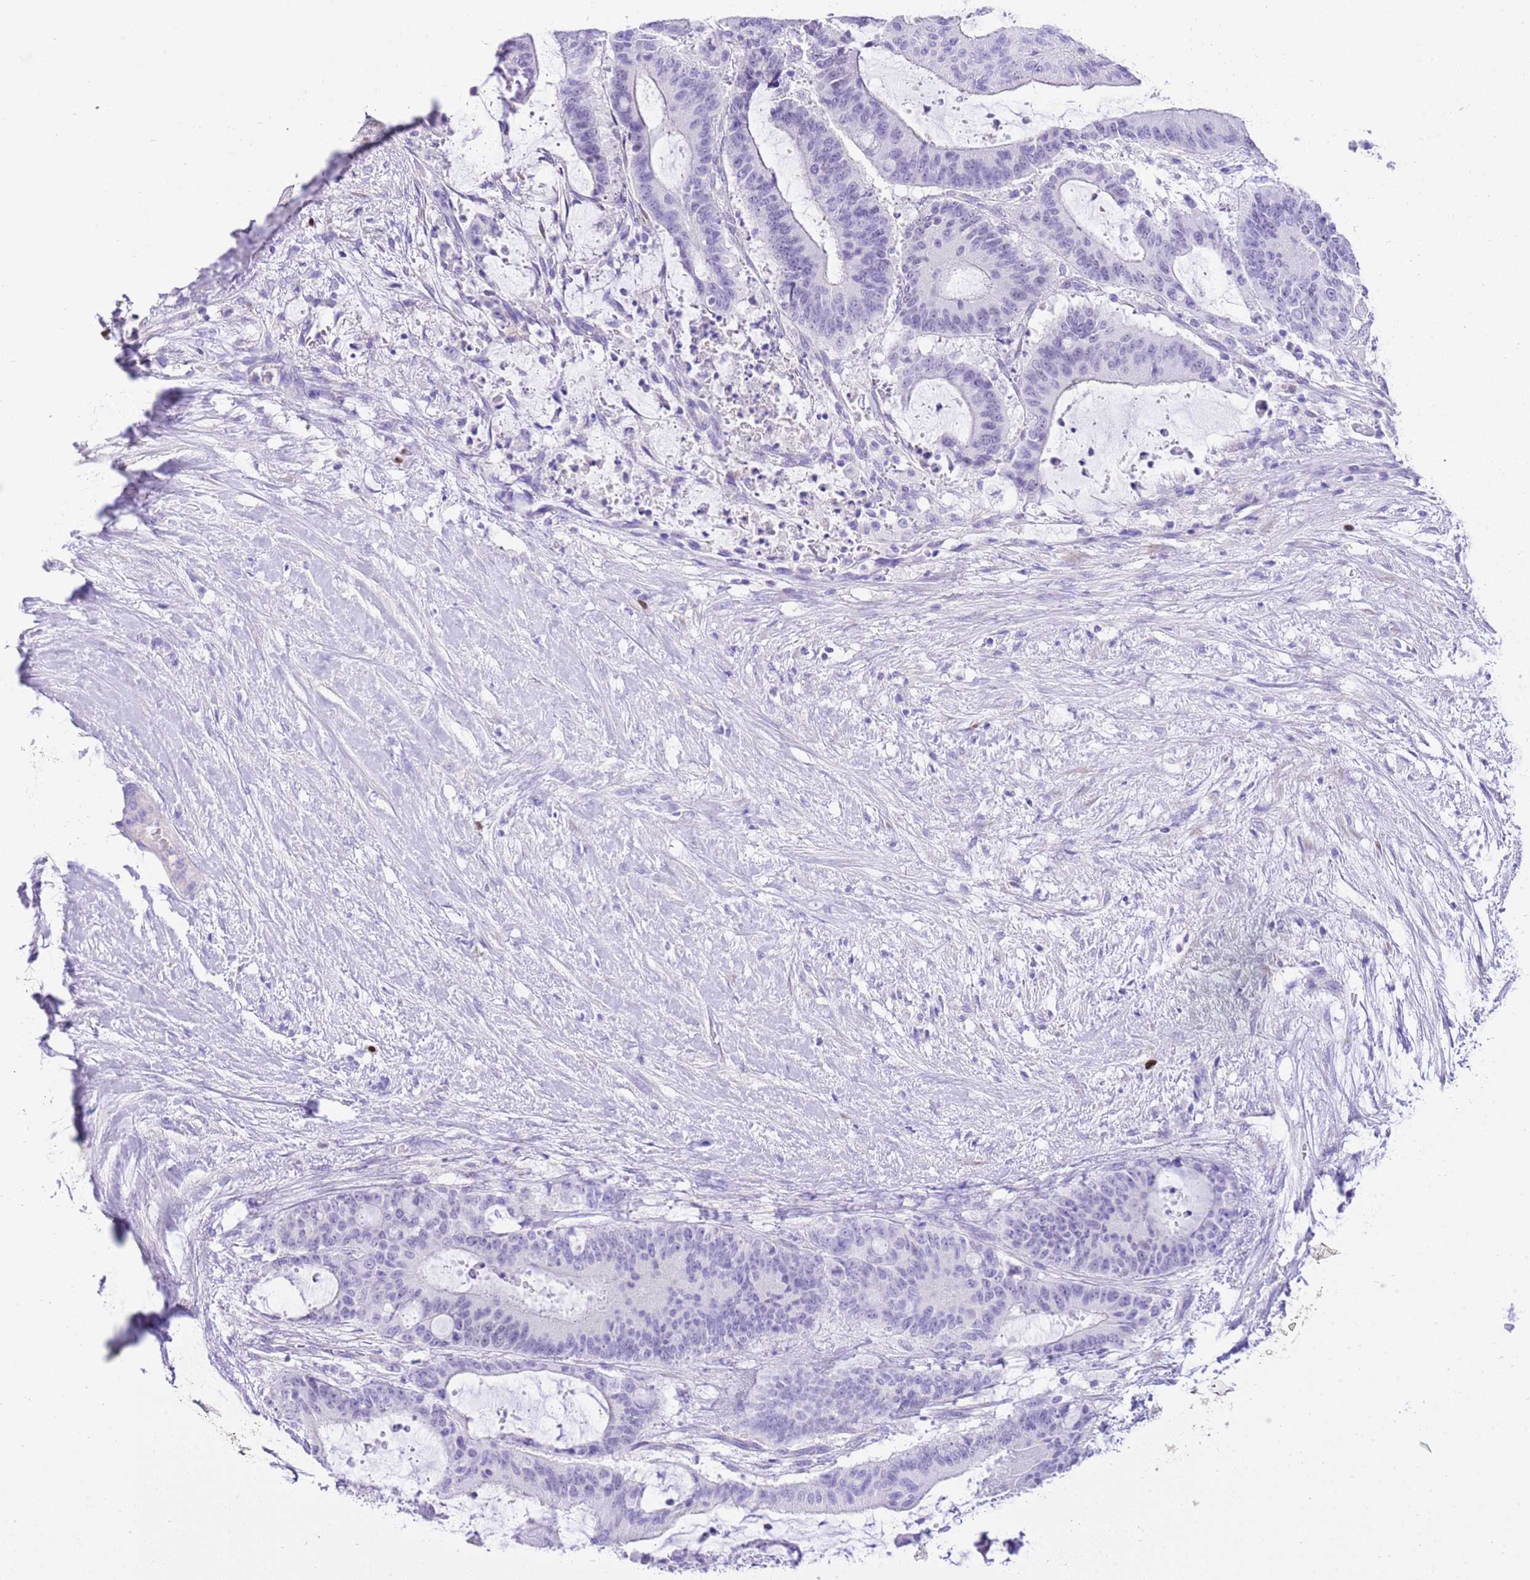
{"staining": {"intensity": "negative", "quantity": "none", "location": "none"}, "tissue": "liver cancer", "cell_type": "Tumor cells", "image_type": "cancer", "snomed": [{"axis": "morphology", "description": "Normal tissue, NOS"}, {"axis": "morphology", "description": "Cholangiocarcinoma"}, {"axis": "topography", "description": "Liver"}, {"axis": "topography", "description": "Peripheral nerve tissue"}], "caption": "This is an immunohistochemistry photomicrograph of liver cholangiocarcinoma. There is no expression in tumor cells.", "gene": "BHLHA15", "patient": {"sex": "female", "age": 73}}